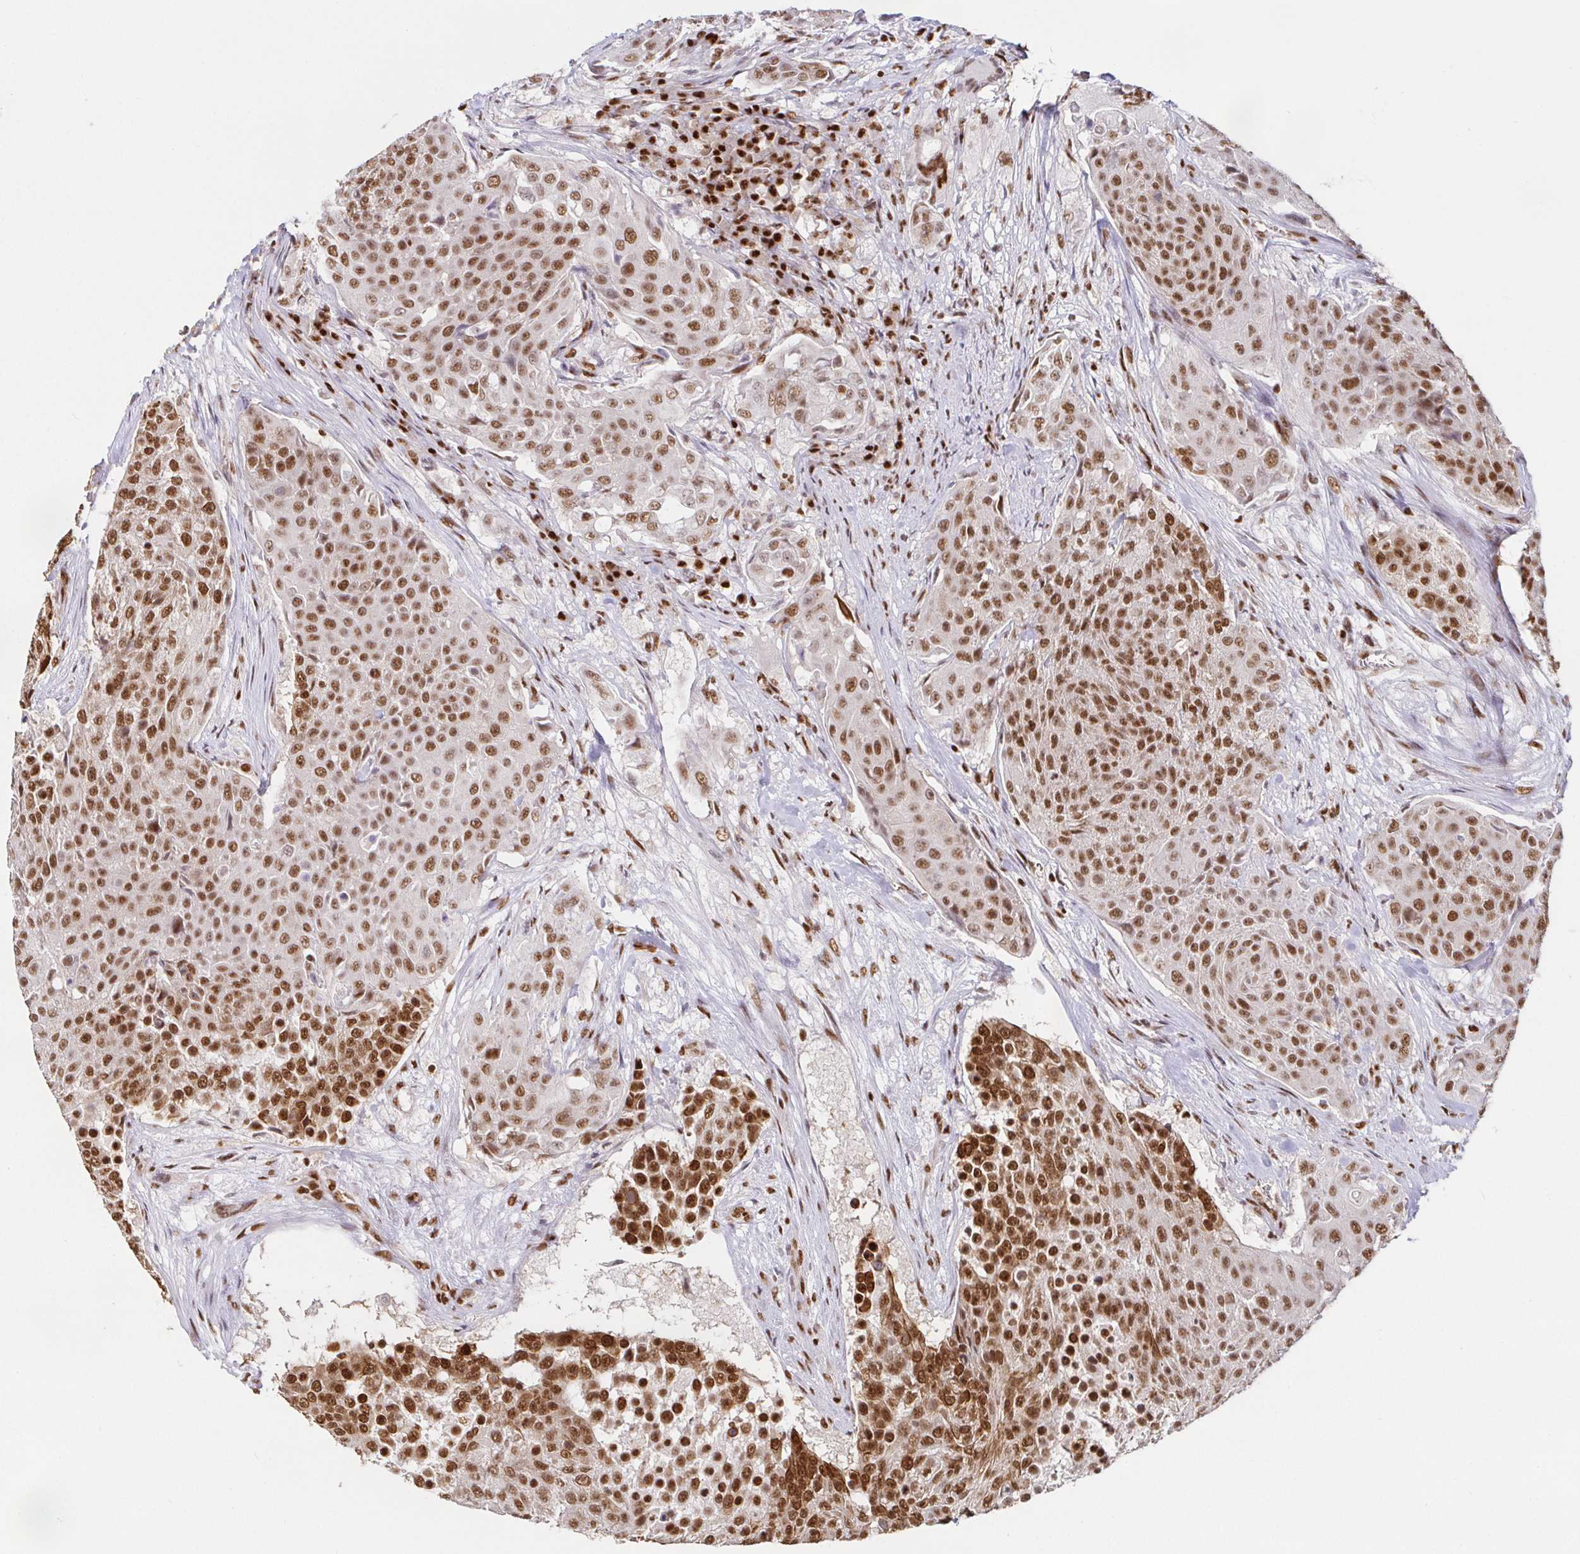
{"staining": {"intensity": "strong", "quantity": ">75%", "location": "cytoplasmic/membranous,nuclear"}, "tissue": "urothelial cancer", "cell_type": "Tumor cells", "image_type": "cancer", "snomed": [{"axis": "morphology", "description": "Urothelial carcinoma, High grade"}, {"axis": "topography", "description": "Urinary bladder"}], "caption": "An image of human urothelial cancer stained for a protein demonstrates strong cytoplasmic/membranous and nuclear brown staining in tumor cells.", "gene": "SP3", "patient": {"sex": "female", "age": 63}}